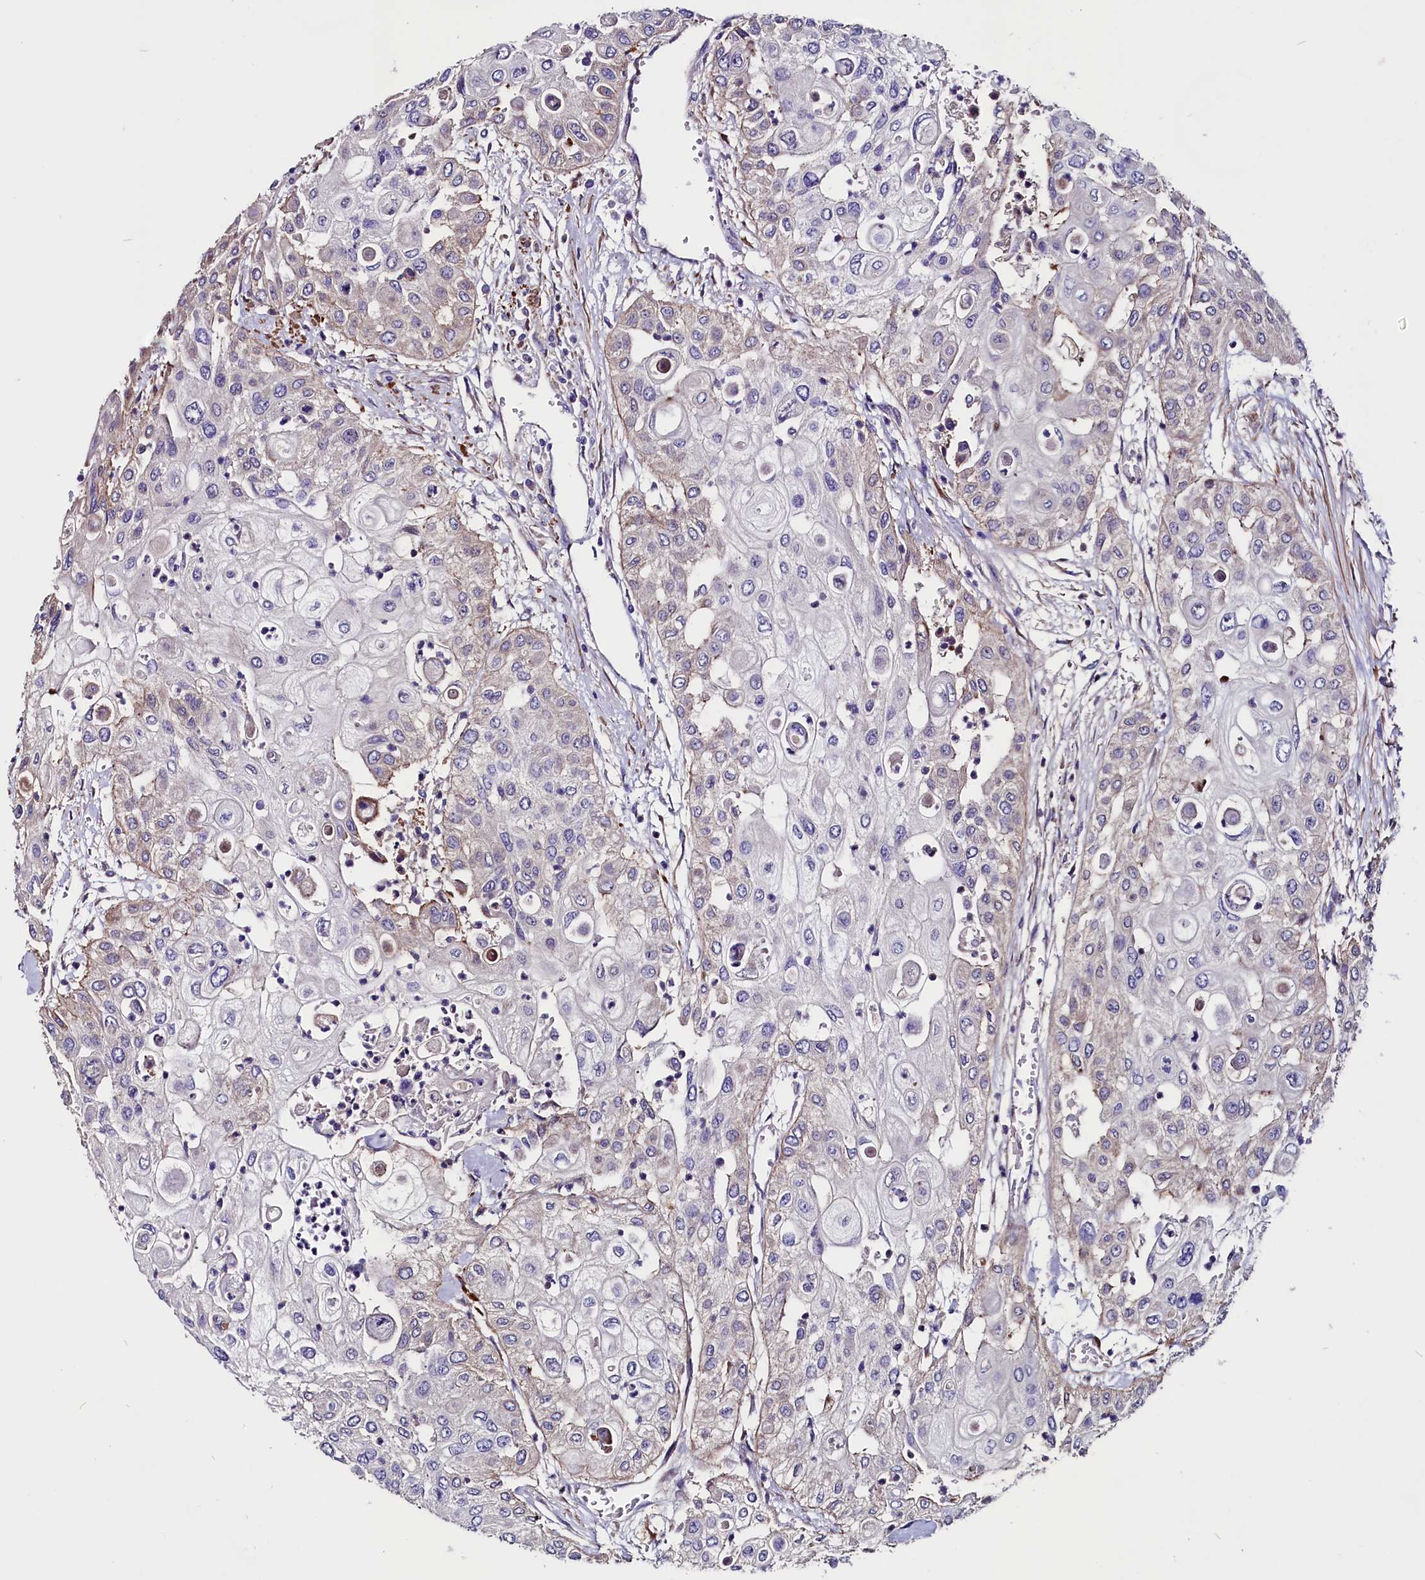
{"staining": {"intensity": "negative", "quantity": "none", "location": "none"}, "tissue": "urothelial cancer", "cell_type": "Tumor cells", "image_type": "cancer", "snomed": [{"axis": "morphology", "description": "Urothelial carcinoma, High grade"}, {"axis": "topography", "description": "Urinary bladder"}], "caption": "A histopathology image of human urothelial carcinoma (high-grade) is negative for staining in tumor cells. The staining was performed using DAB to visualize the protein expression in brown, while the nuclei were stained in blue with hematoxylin (Magnification: 20x).", "gene": "ZNF749", "patient": {"sex": "female", "age": 79}}